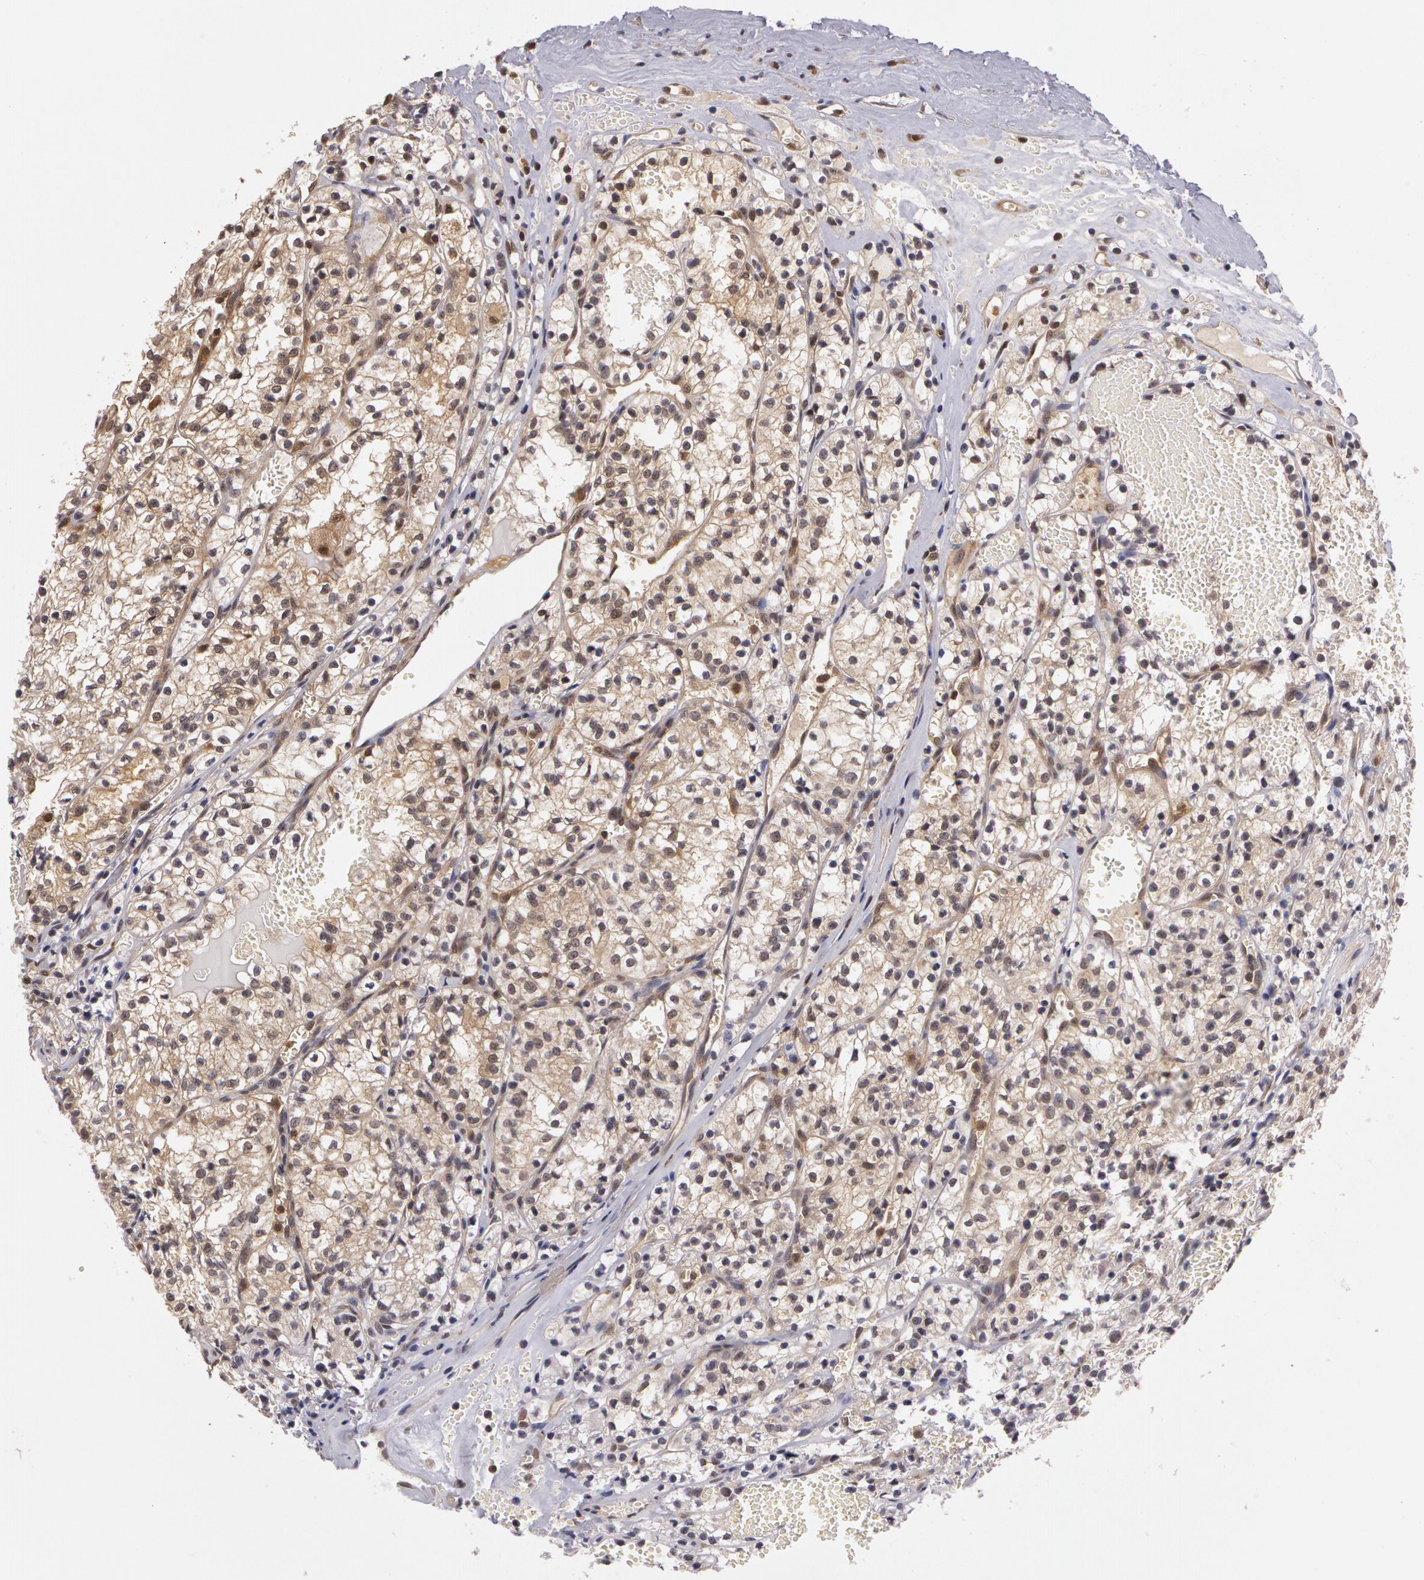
{"staining": {"intensity": "negative", "quantity": "none", "location": "none"}, "tissue": "renal cancer", "cell_type": "Tumor cells", "image_type": "cancer", "snomed": [{"axis": "morphology", "description": "Adenocarcinoma, NOS"}, {"axis": "topography", "description": "Kidney"}], "caption": "Immunohistochemistry histopathology image of human renal cancer stained for a protein (brown), which shows no staining in tumor cells.", "gene": "AHSA1", "patient": {"sex": "male", "age": 61}}